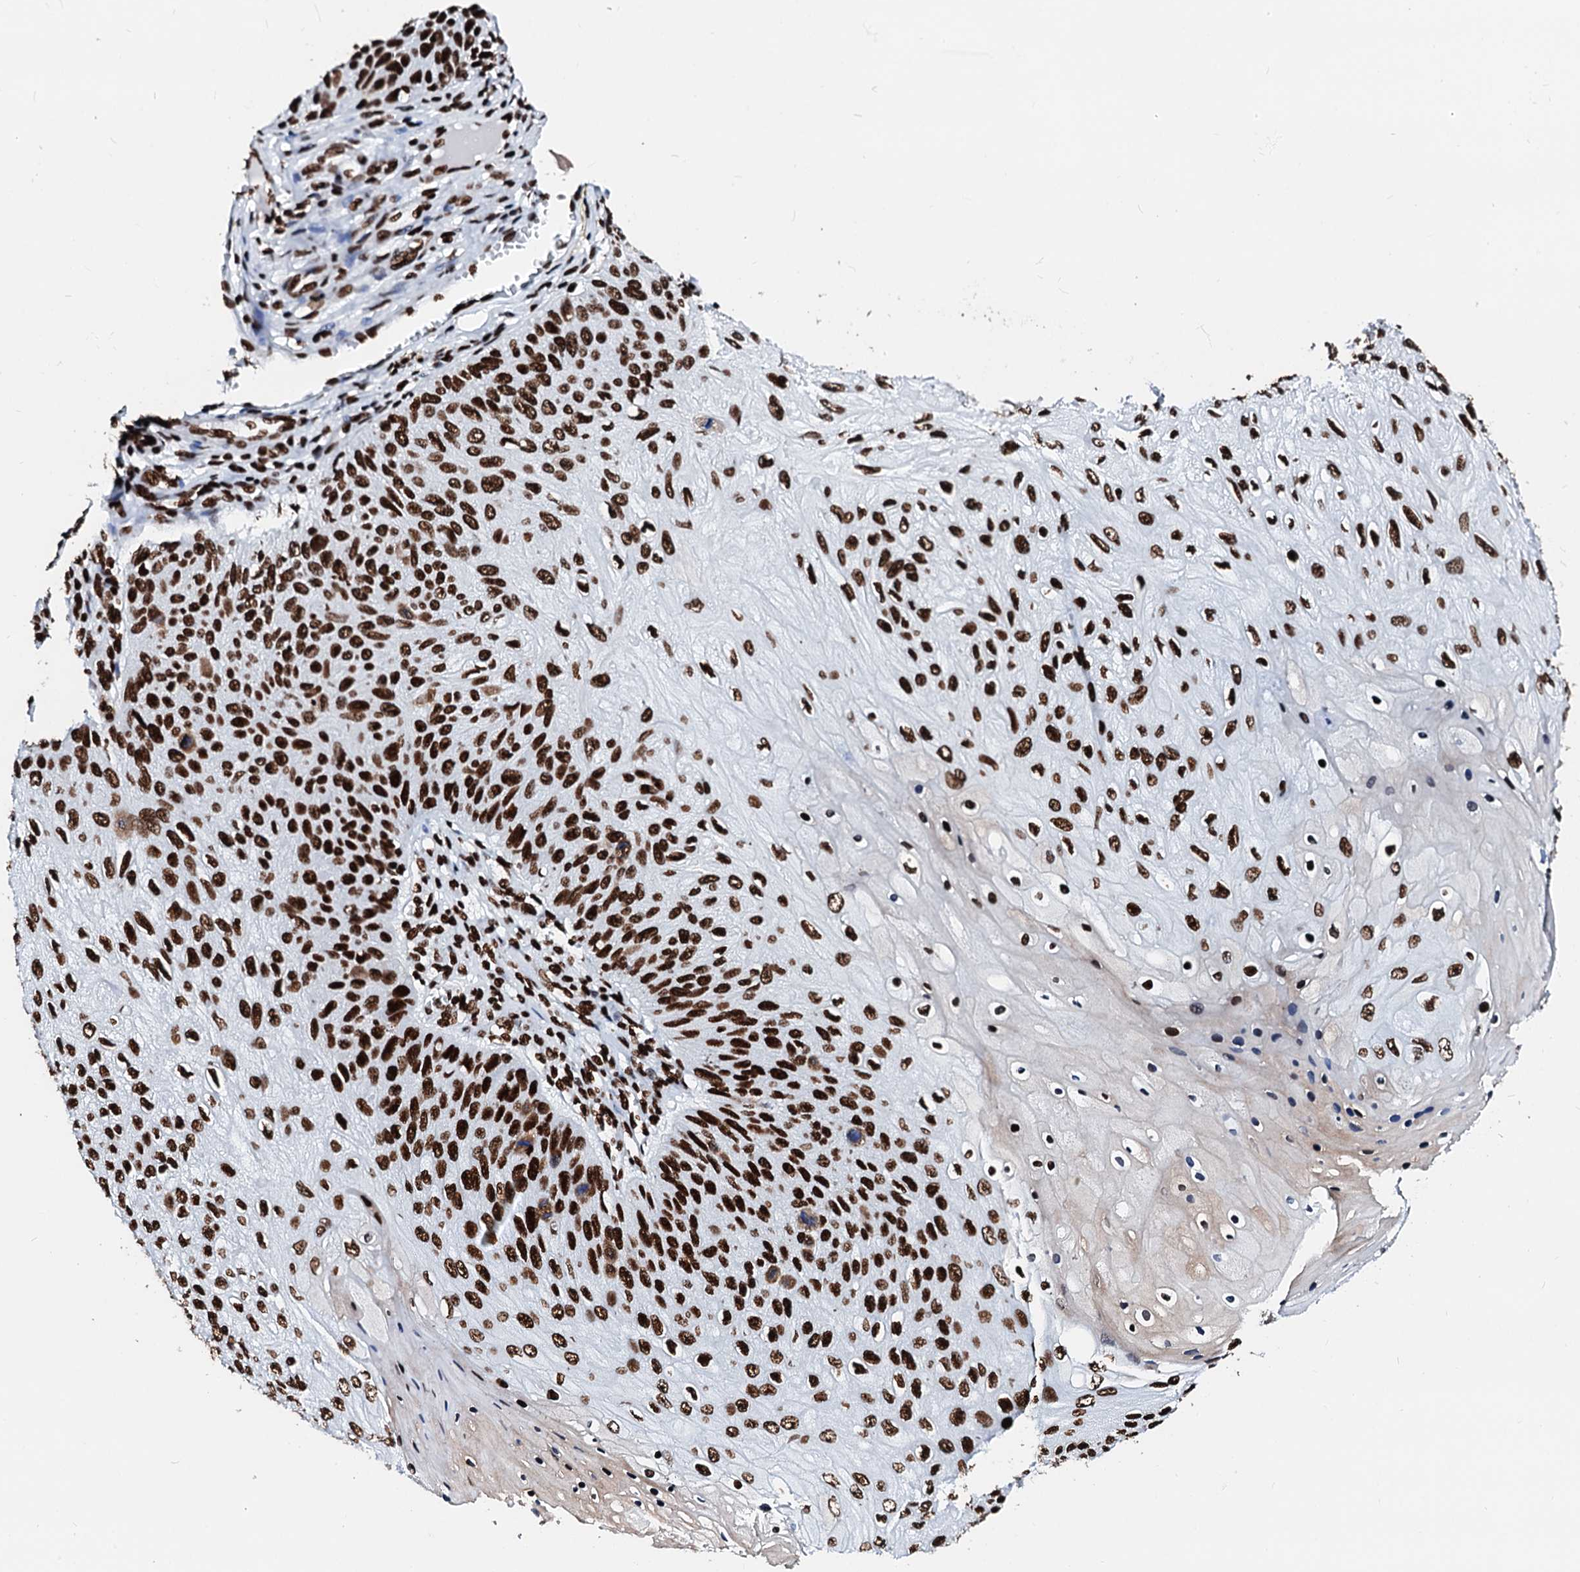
{"staining": {"intensity": "strong", "quantity": ">75%", "location": "nuclear"}, "tissue": "skin cancer", "cell_type": "Tumor cells", "image_type": "cancer", "snomed": [{"axis": "morphology", "description": "Squamous cell carcinoma, NOS"}, {"axis": "topography", "description": "Skin"}], "caption": "Immunohistochemical staining of human skin cancer displays high levels of strong nuclear protein expression in about >75% of tumor cells. The staining was performed using DAB (3,3'-diaminobenzidine) to visualize the protein expression in brown, while the nuclei were stained in blue with hematoxylin (Magnification: 20x).", "gene": "RALY", "patient": {"sex": "female", "age": 88}}